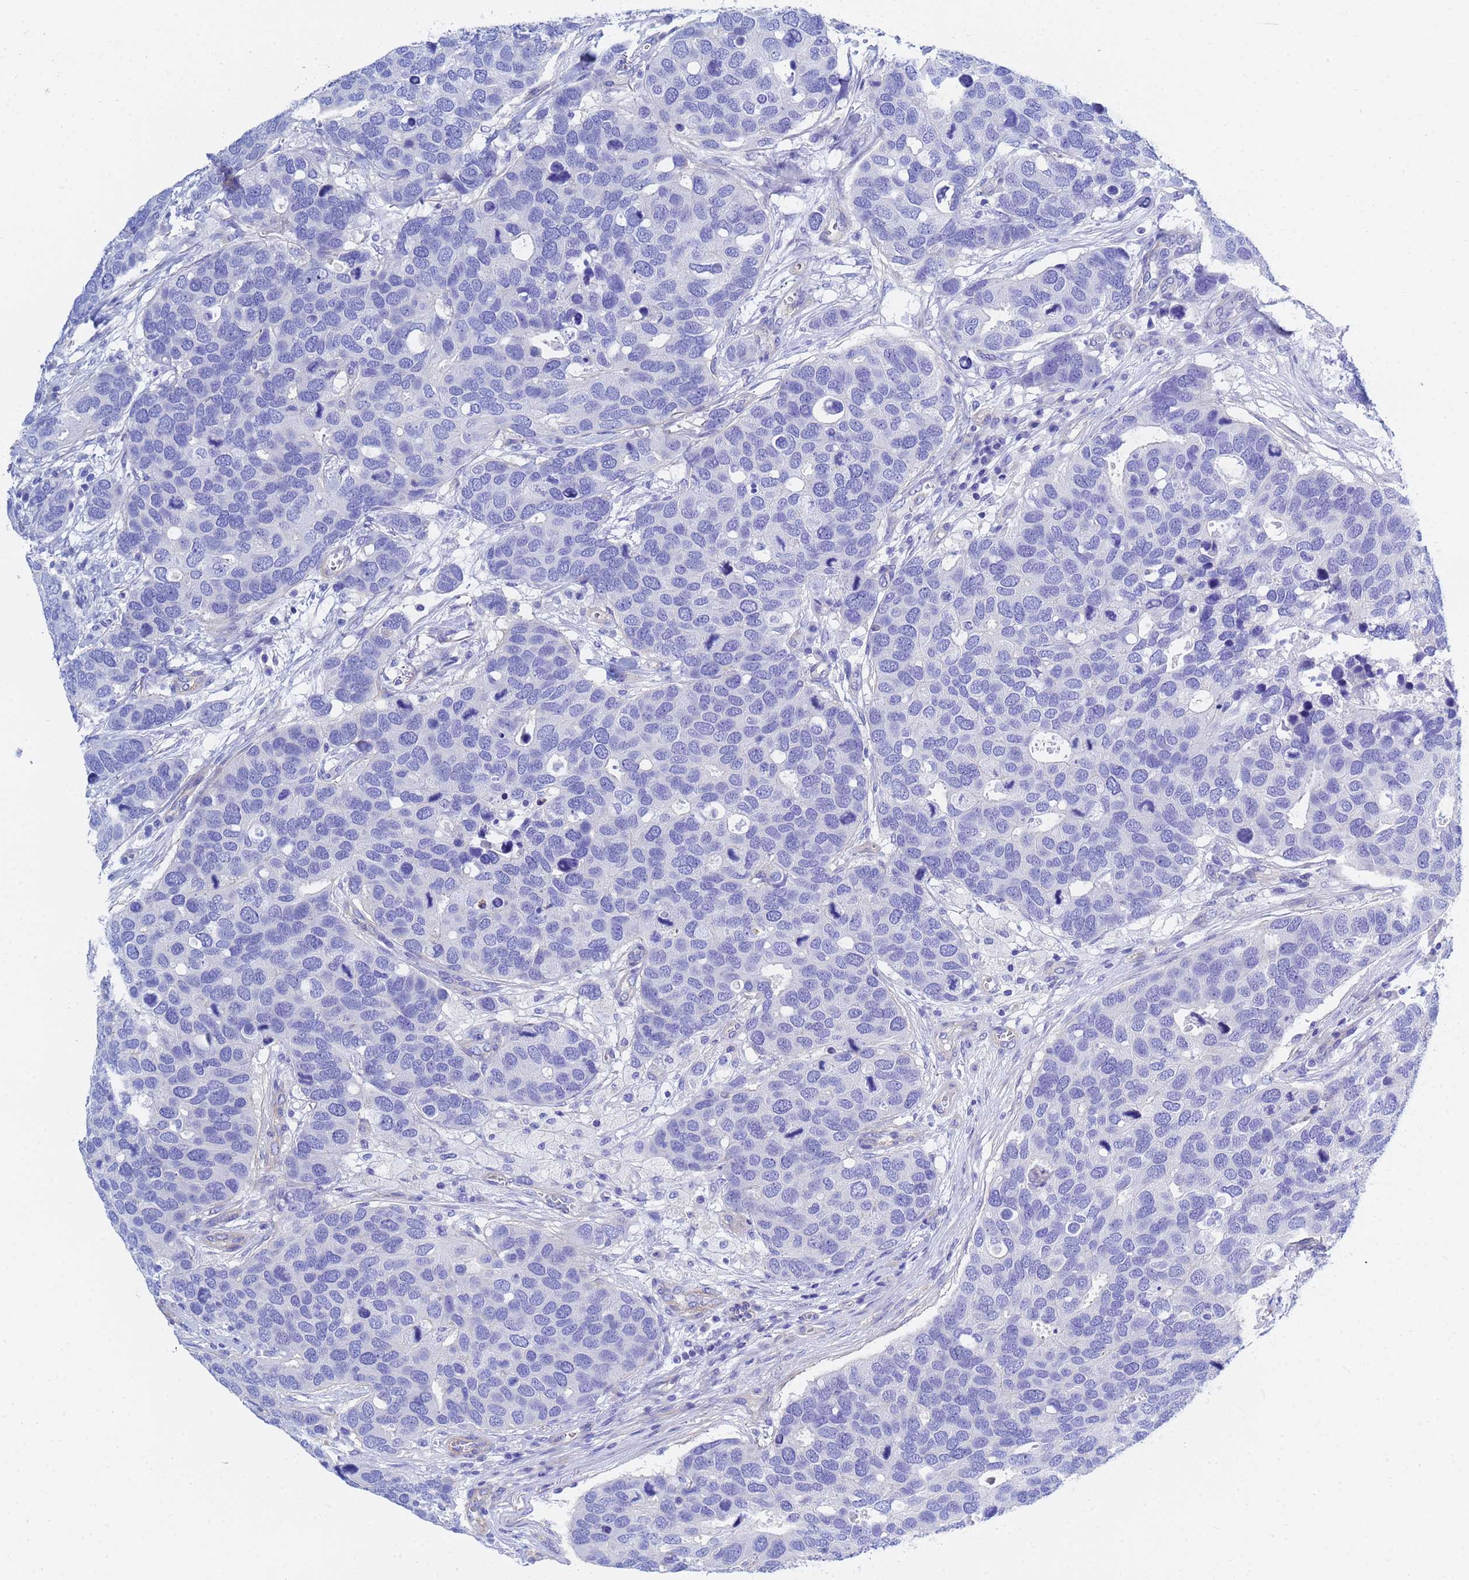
{"staining": {"intensity": "negative", "quantity": "none", "location": "none"}, "tissue": "breast cancer", "cell_type": "Tumor cells", "image_type": "cancer", "snomed": [{"axis": "morphology", "description": "Duct carcinoma"}, {"axis": "topography", "description": "Breast"}], "caption": "Tumor cells are negative for brown protein staining in breast invasive ductal carcinoma.", "gene": "CST4", "patient": {"sex": "female", "age": 83}}